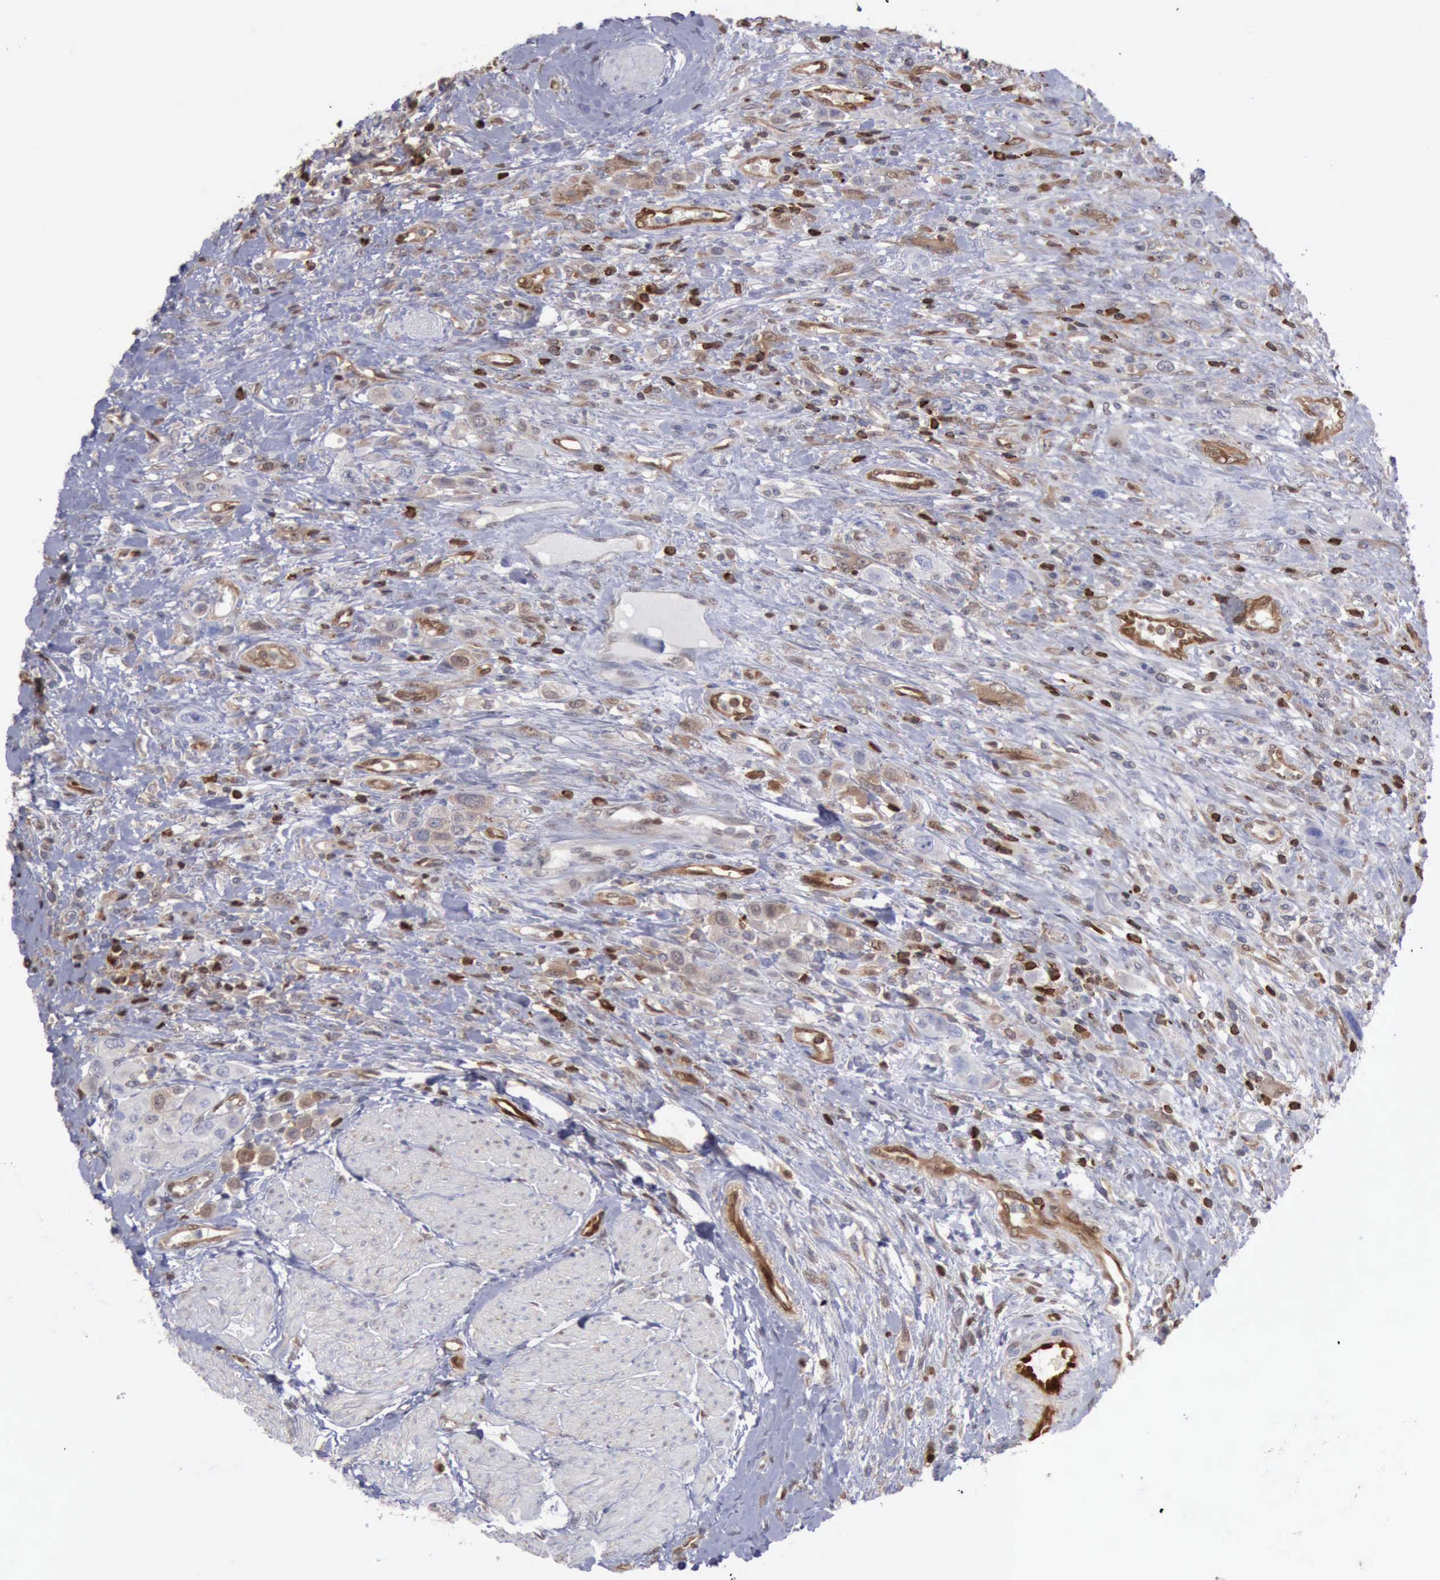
{"staining": {"intensity": "weak", "quantity": "25%-75%", "location": "cytoplasmic/membranous"}, "tissue": "urothelial cancer", "cell_type": "Tumor cells", "image_type": "cancer", "snomed": [{"axis": "morphology", "description": "Urothelial carcinoma, High grade"}, {"axis": "topography", "description": "Urinary bladder"}], "caption": "DAB immunohistochemical staining of urothelial cancer demonstrates weak cytoplasmic/membranous protein staining in about 25%-75% of tumor cells.", "gene": "PDCD4", "patient": {"sex": "male", "age": 50}}